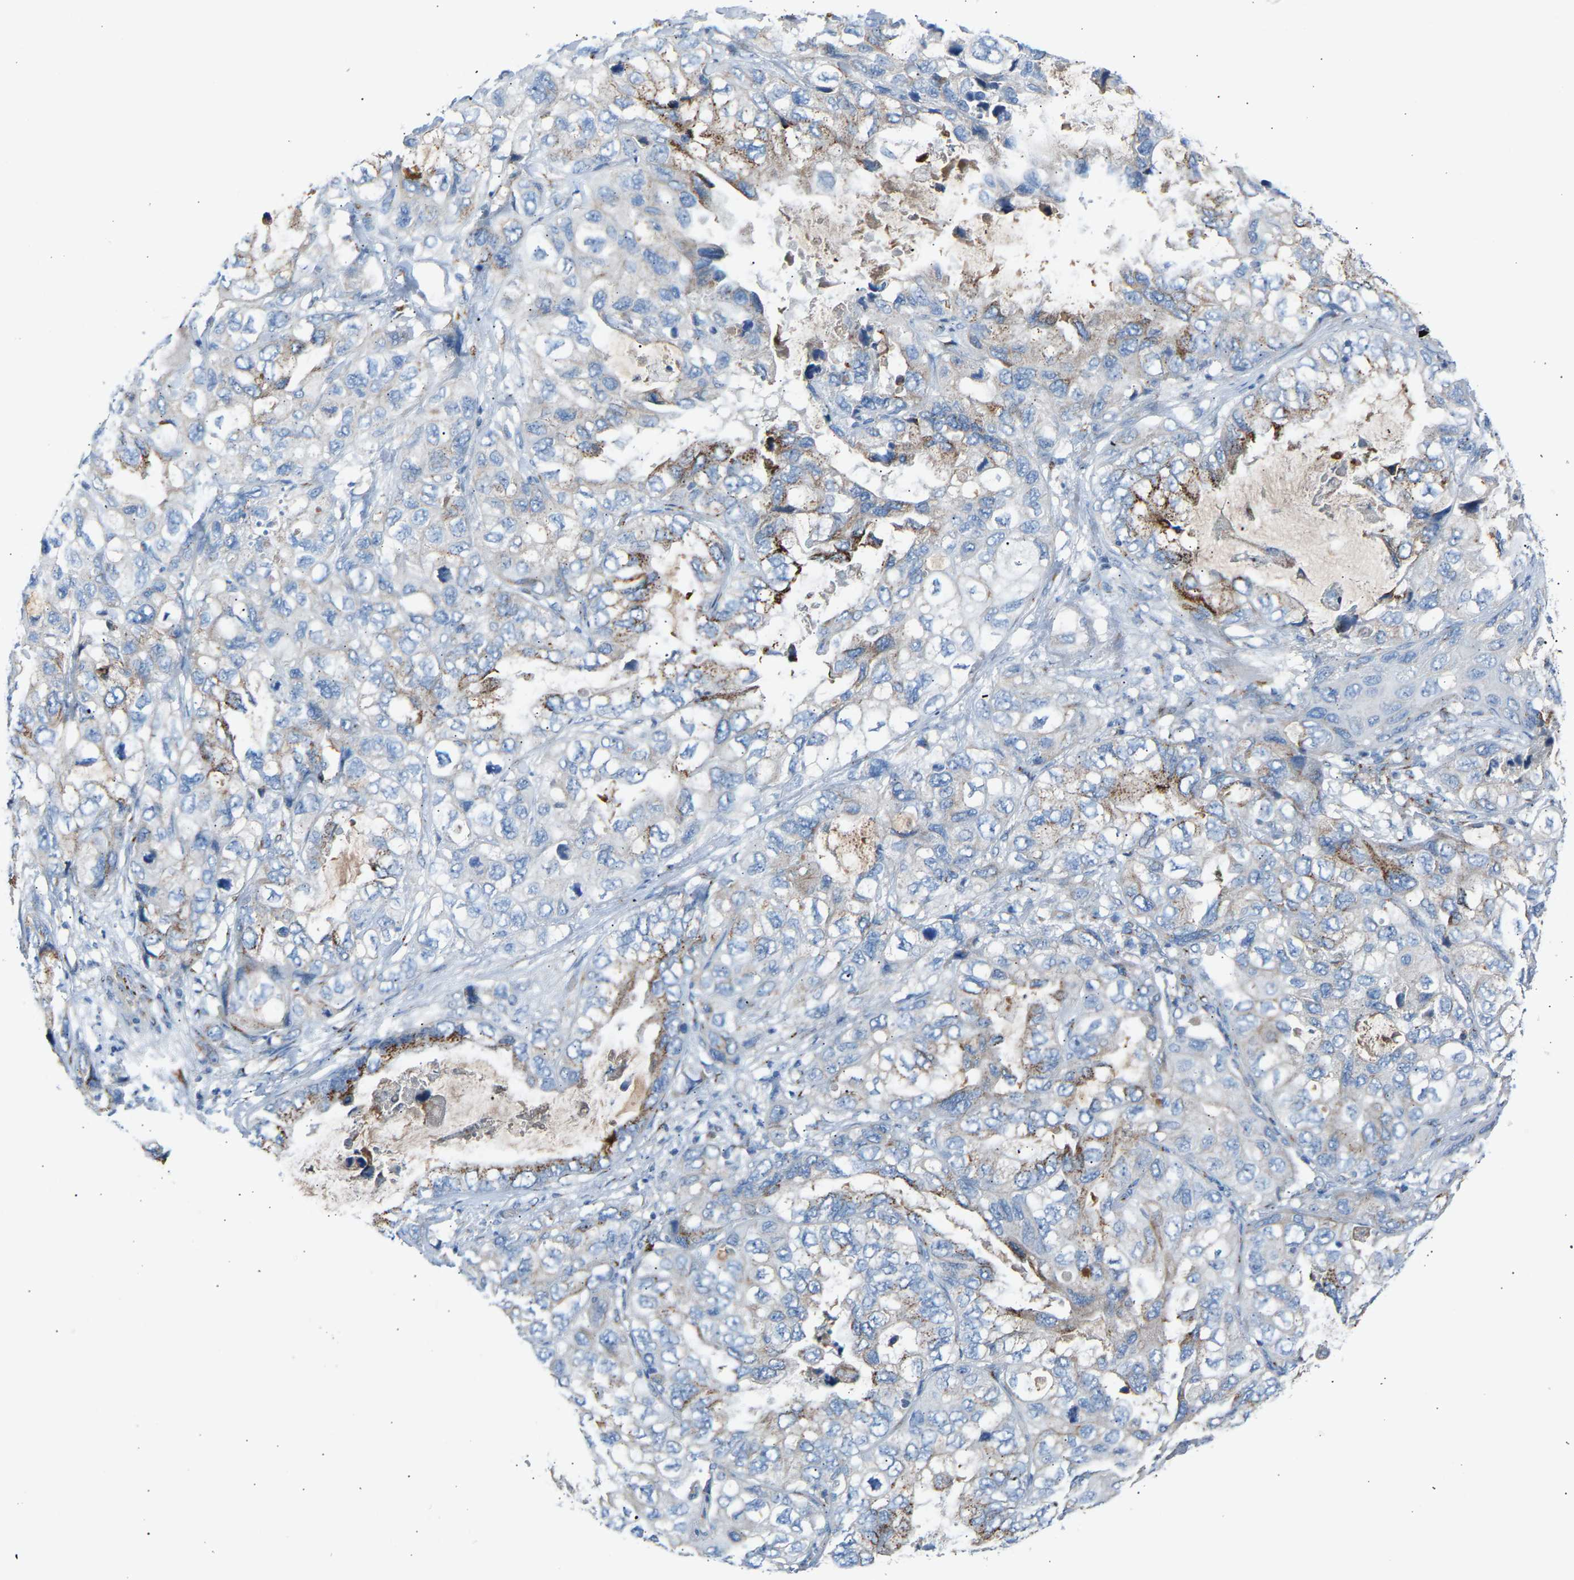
{"staining": {"intensity": "moderate", "quantity": "<25%", "location": "cytoplasmic/membranous"}, "tissue": "lung cancer", "cell_type": "Tumor cells", "image_type": "cancer", "snomed": [{"axis": "morphology", "description": "Squamous cell carcinoma, NOS"}, {"axis": "topography", "description": "Lung"}], "caption": "The histopathology image exhibits a brown stain indicating the presence of a protein in the cytoplasmic/membranous of tumor cells in lung squamous cell carcinoma.", "gene": "CYREN", "patient": {"sex": "female", "age": 73}}